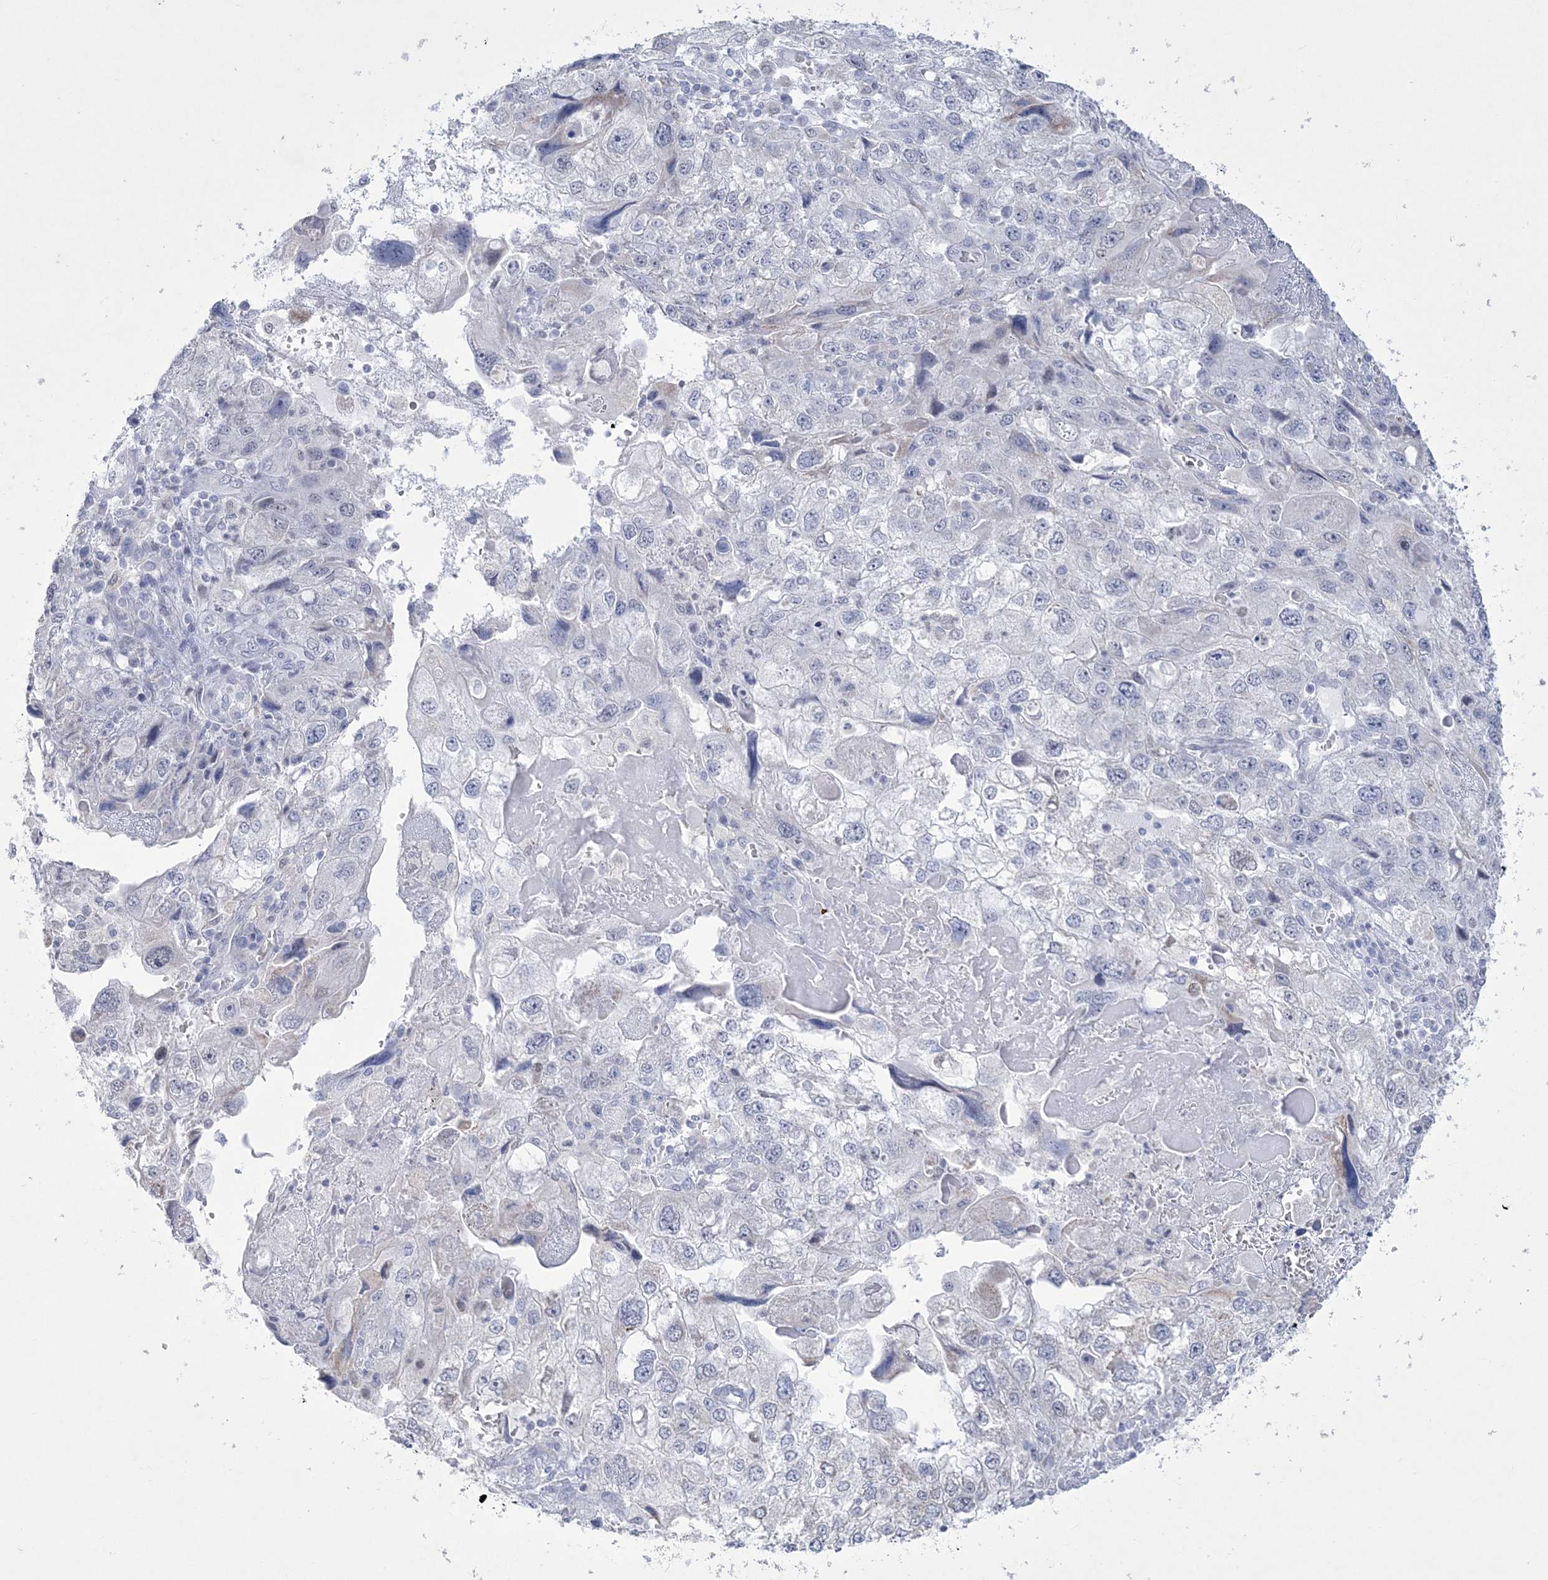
{"staining": {"intensity": "negative", "quantity": "none", "location": "none"}, "tissue": "endometrial cancer", "cell_type": "Tumor cells", "image_type": "cancer", "snomed": [{"axis": "morphology", "description": "Adenocarcinoma, NOS"}, {"axis": "topography", "description": "Endometrium"}], "caption": "Endometrial adenocarcinoma was stained to show a protein in brown. There is no significant positivity in tumor cells.", "gene": "WDR27", "patient": {"sex": "female", "age": 49}}